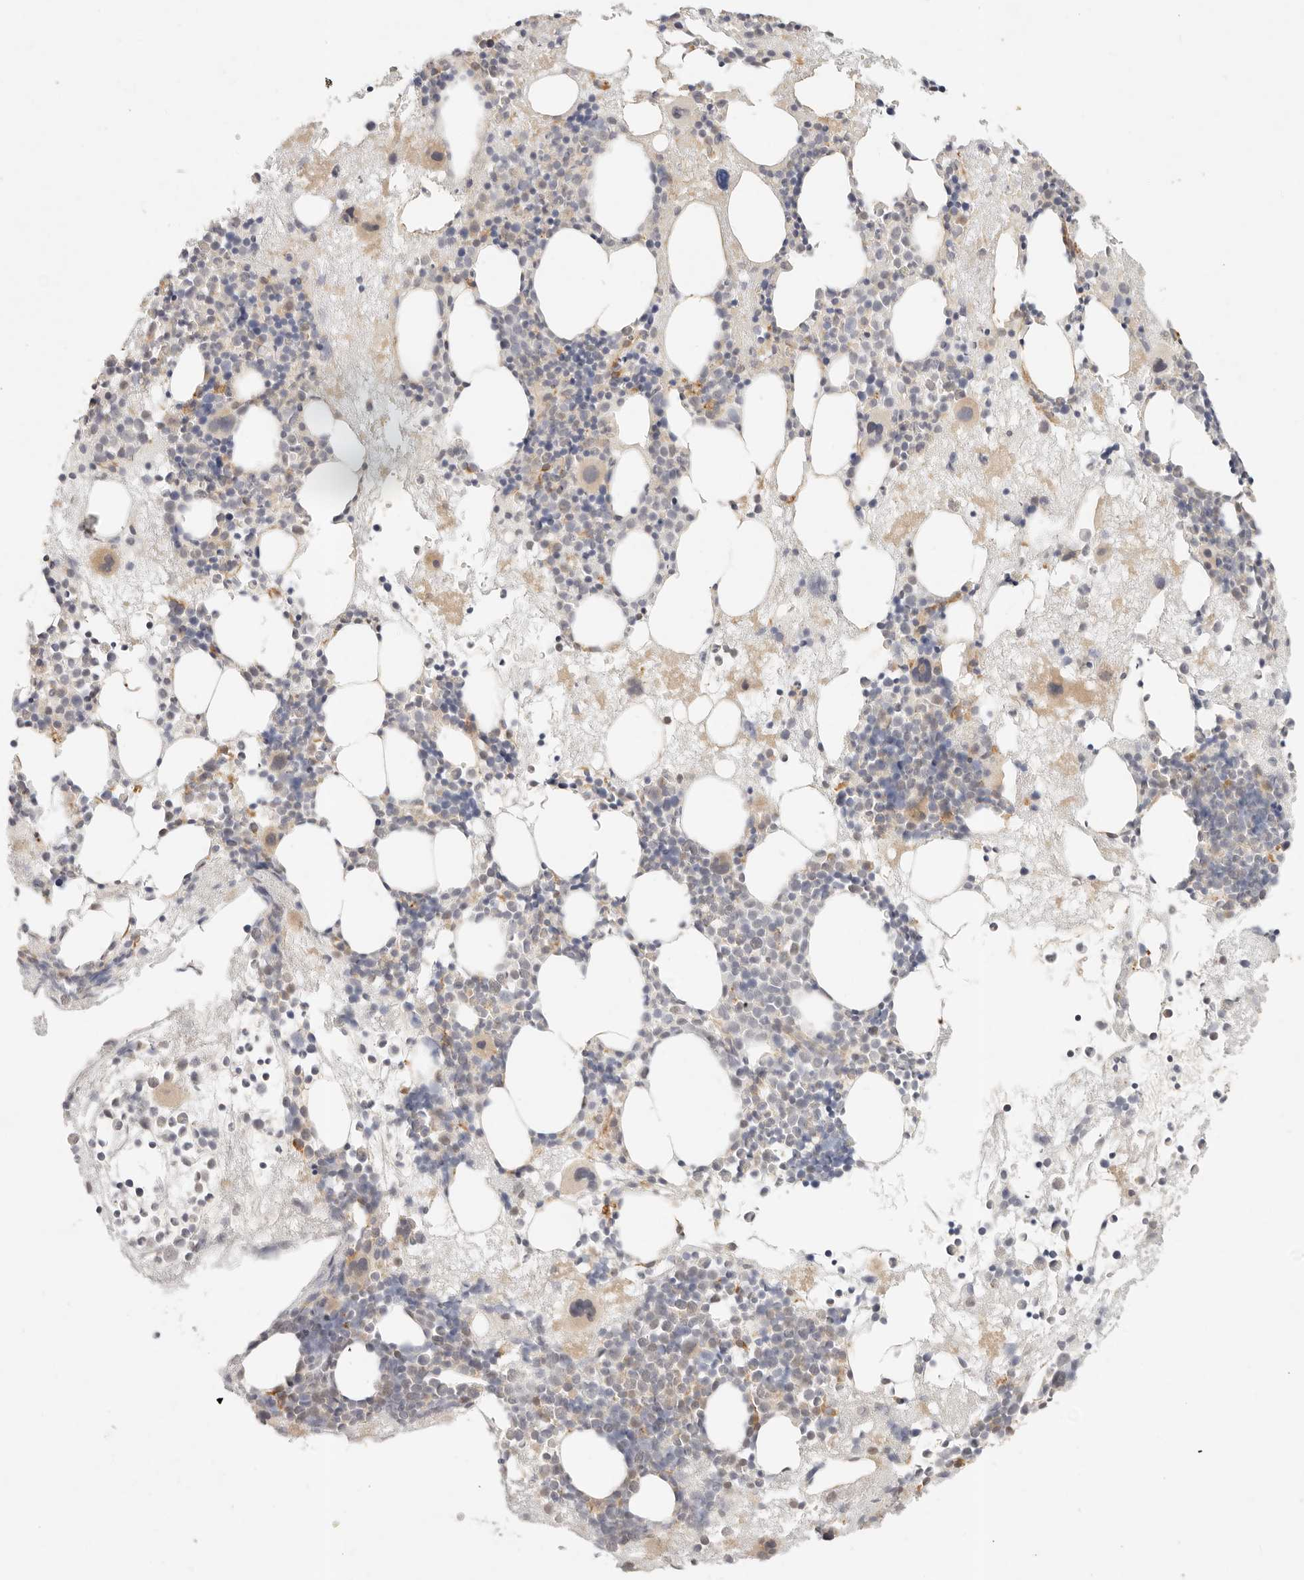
{"staining": {"intensity": "weak", "quantity": "<25%", "location": "cytoplasmic/membranous"}, "tissue": "bone marrow", "cell_type": "Hematopoietic cells", "image_type": "normal", "snomed": [{"axis": "morphology", "description": "Normal tissue, NOS"}, {"axis": "topography", "description": "Bone marrow"}], "caption": "Immunohistochemistry (IHC) of normal bone marrow exhibits no expression in hematopoietic cells.", "gene": "GPR156", "patient": {"sex": "male", "age": 50}}